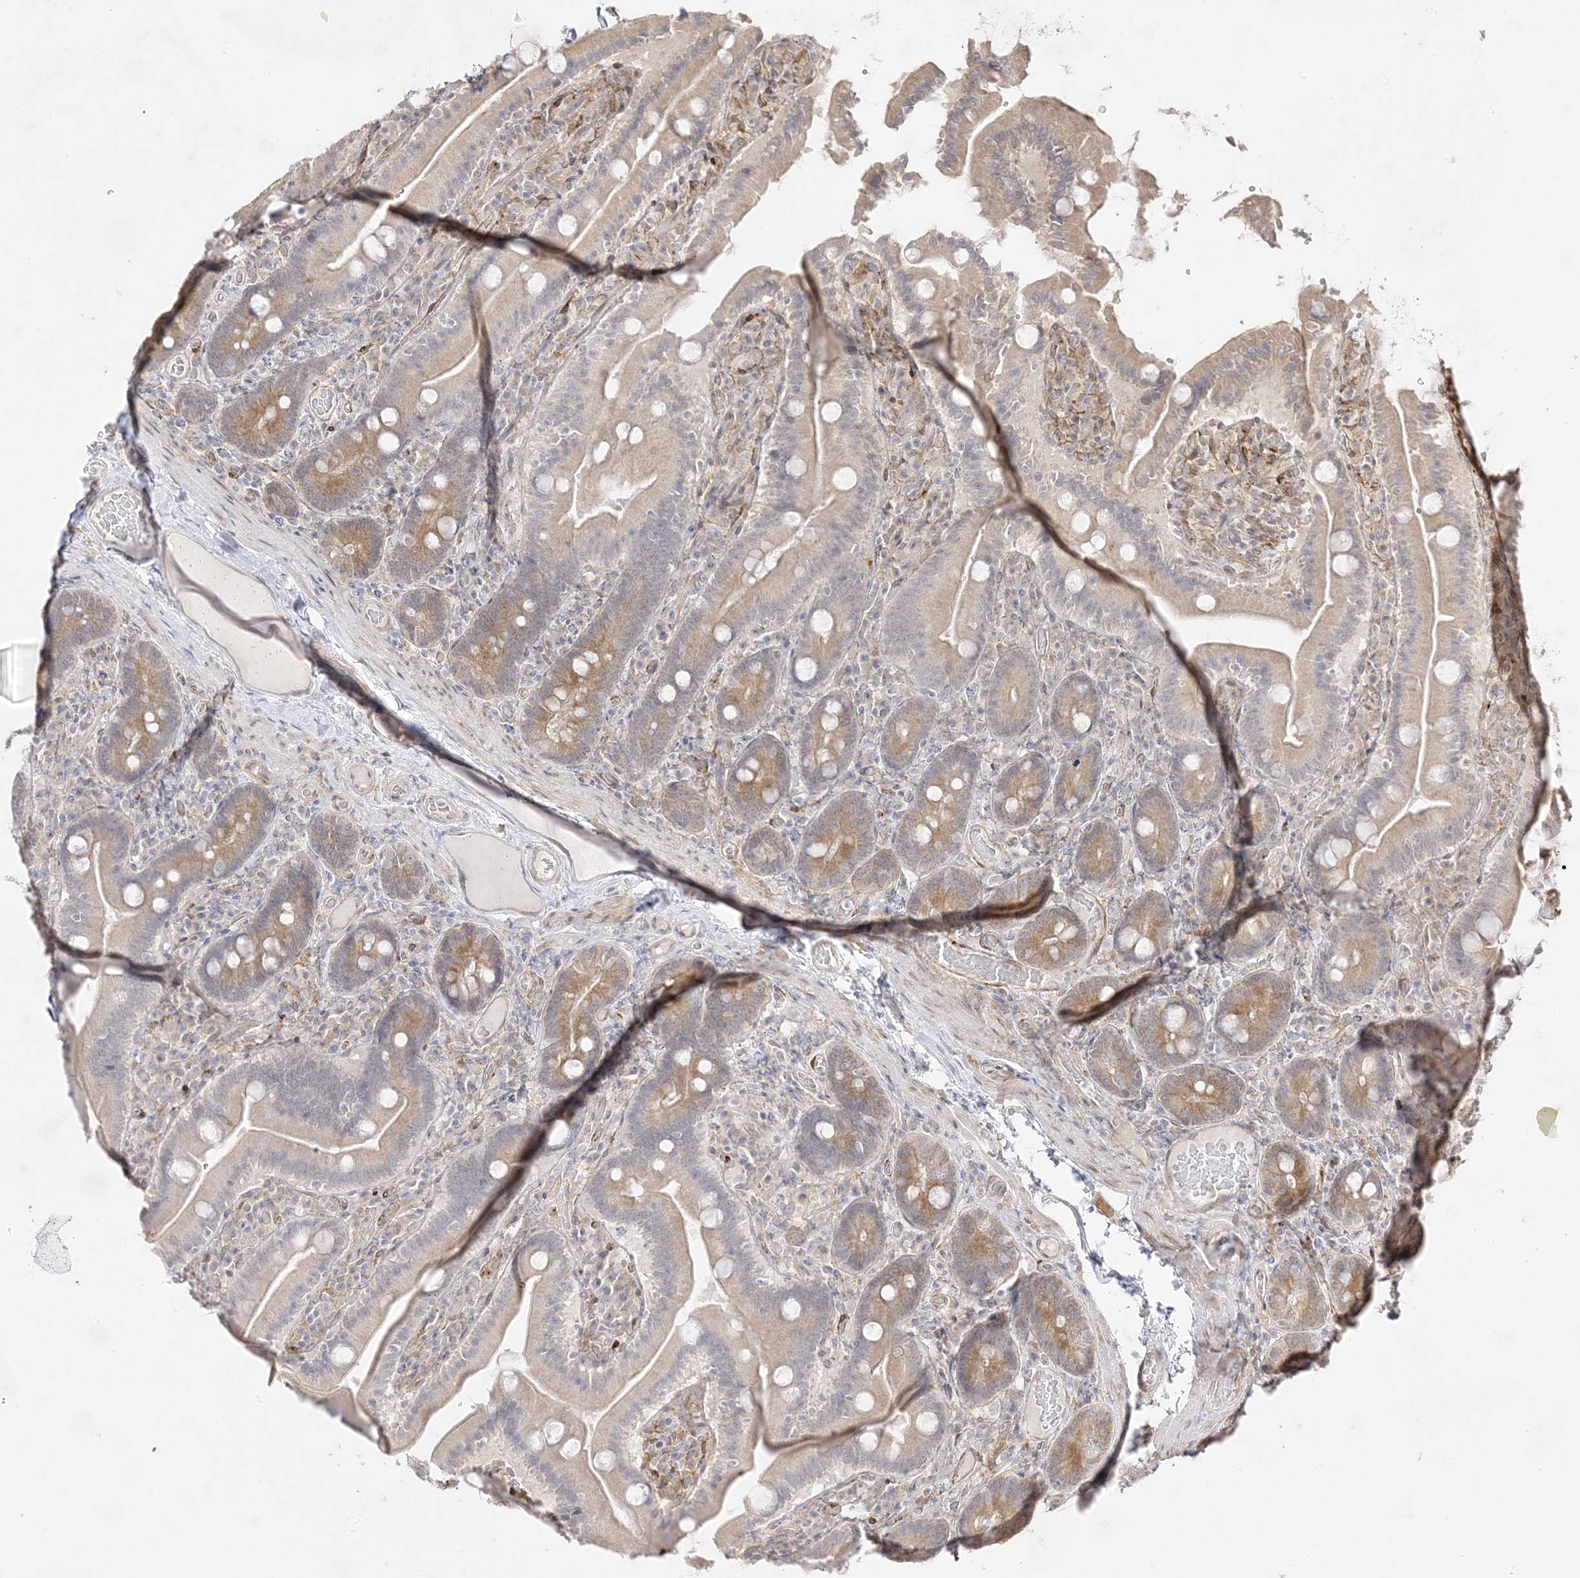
{"staining": {"intensity": "moderate", "quantity": "25%-75%", "location": "cytoplasmic/membranous"}, "tissue": "duodenum", "cell_type": "Glandular cells", "image_type": "normal", "snomed": [{"axis": "morphology", "description": "Normal tissue, NOS"}, {"axis": "topography", "description": "Duodenum"}], "caption": "Immunohistochemistry micrograph of benign duodenum stained for a protein (brown), which exhibits medium levels of moderate cytoplasmic/membranous staining in approximately 25%-75% of glandular cells.", "gene": "C2CD2", "patient": {"sex": "female", "age": 62}}